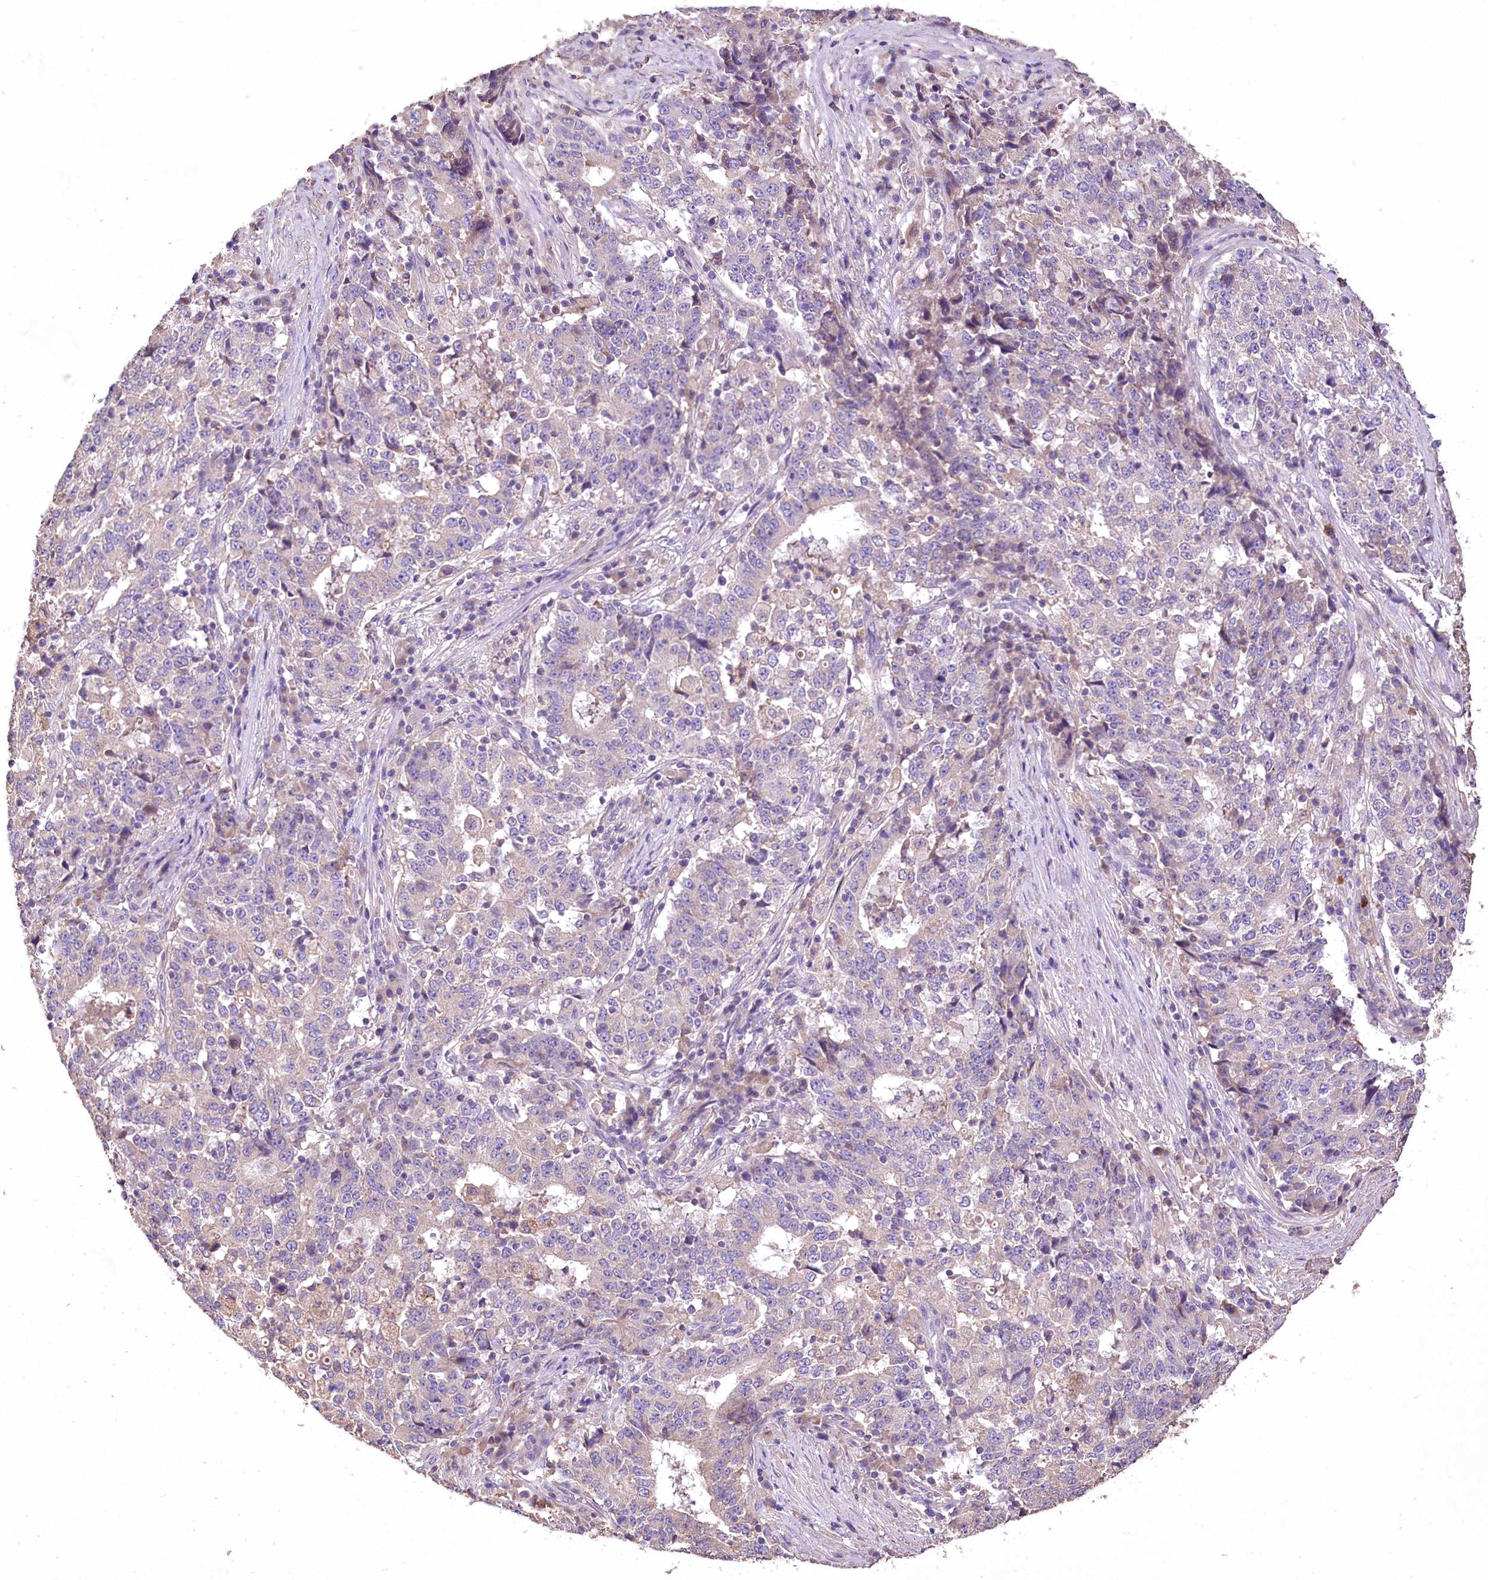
{"staining": {"intensity": "negative", "quantity": "none", "location": "none"}, "tissue": "stomach cancer", "cell_type": "Tumor cells", "image_type": "cancer", "snomed": [{"axis": "morphology", "description": "Adenocarcinoma, NOS"}, {"axis": "topography", "description": "Stomach"}], "caption": "Image shows no protein expression in tumor cells of stomach cancer (adenocarcinoma) tissue.", "gene": "PCYOX1L", "patient": {"sex": "male", "age": 59}}